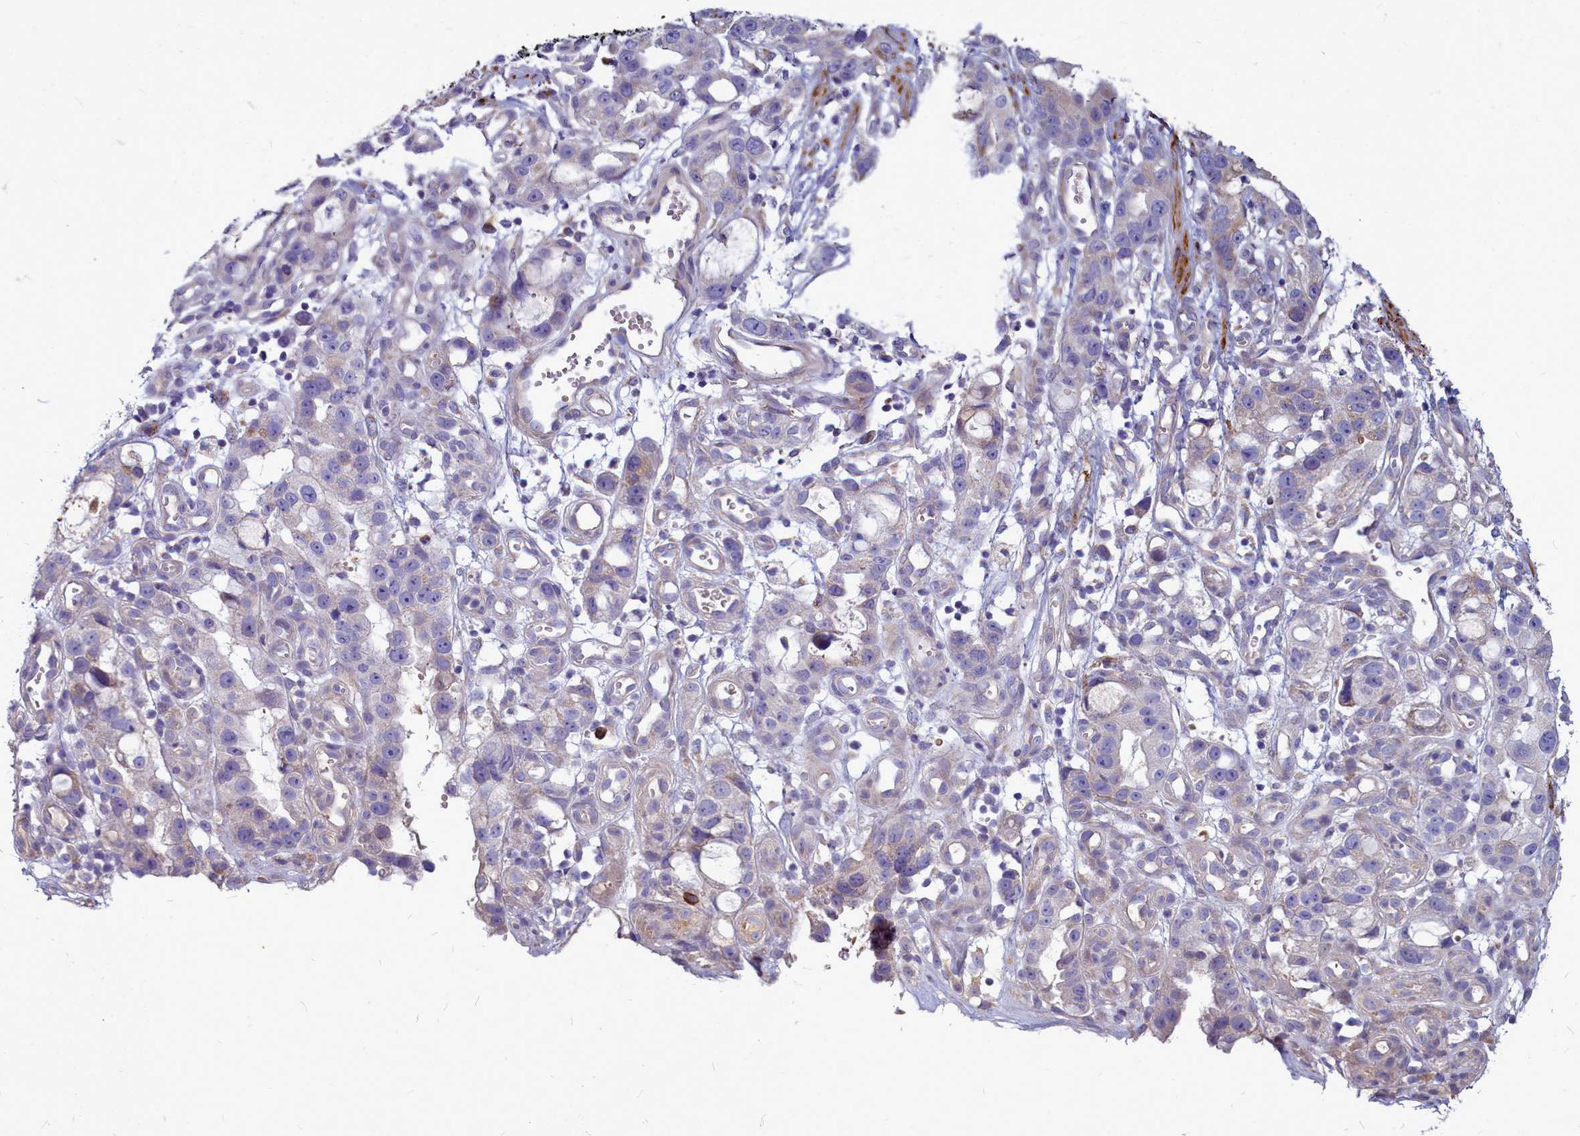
{"staining": {"intensity": "negative", "quantity": "none", "location": "none"}, "tissue": "stomach cancer", "cell_type": "Tumor cells", "image_type": "cancer", "snomed": [{"axis": "morphology", "description": "Adenocarcinoma, NOS"}, {"axis": "topography", "description": "Stomach"}], "caption": "IHC of human stomach cancer (adenocarcinoma) exhibits no expression in tumor cells.", "gene": "SMPD4", "patient": {"sex": "male", "age": 55}}